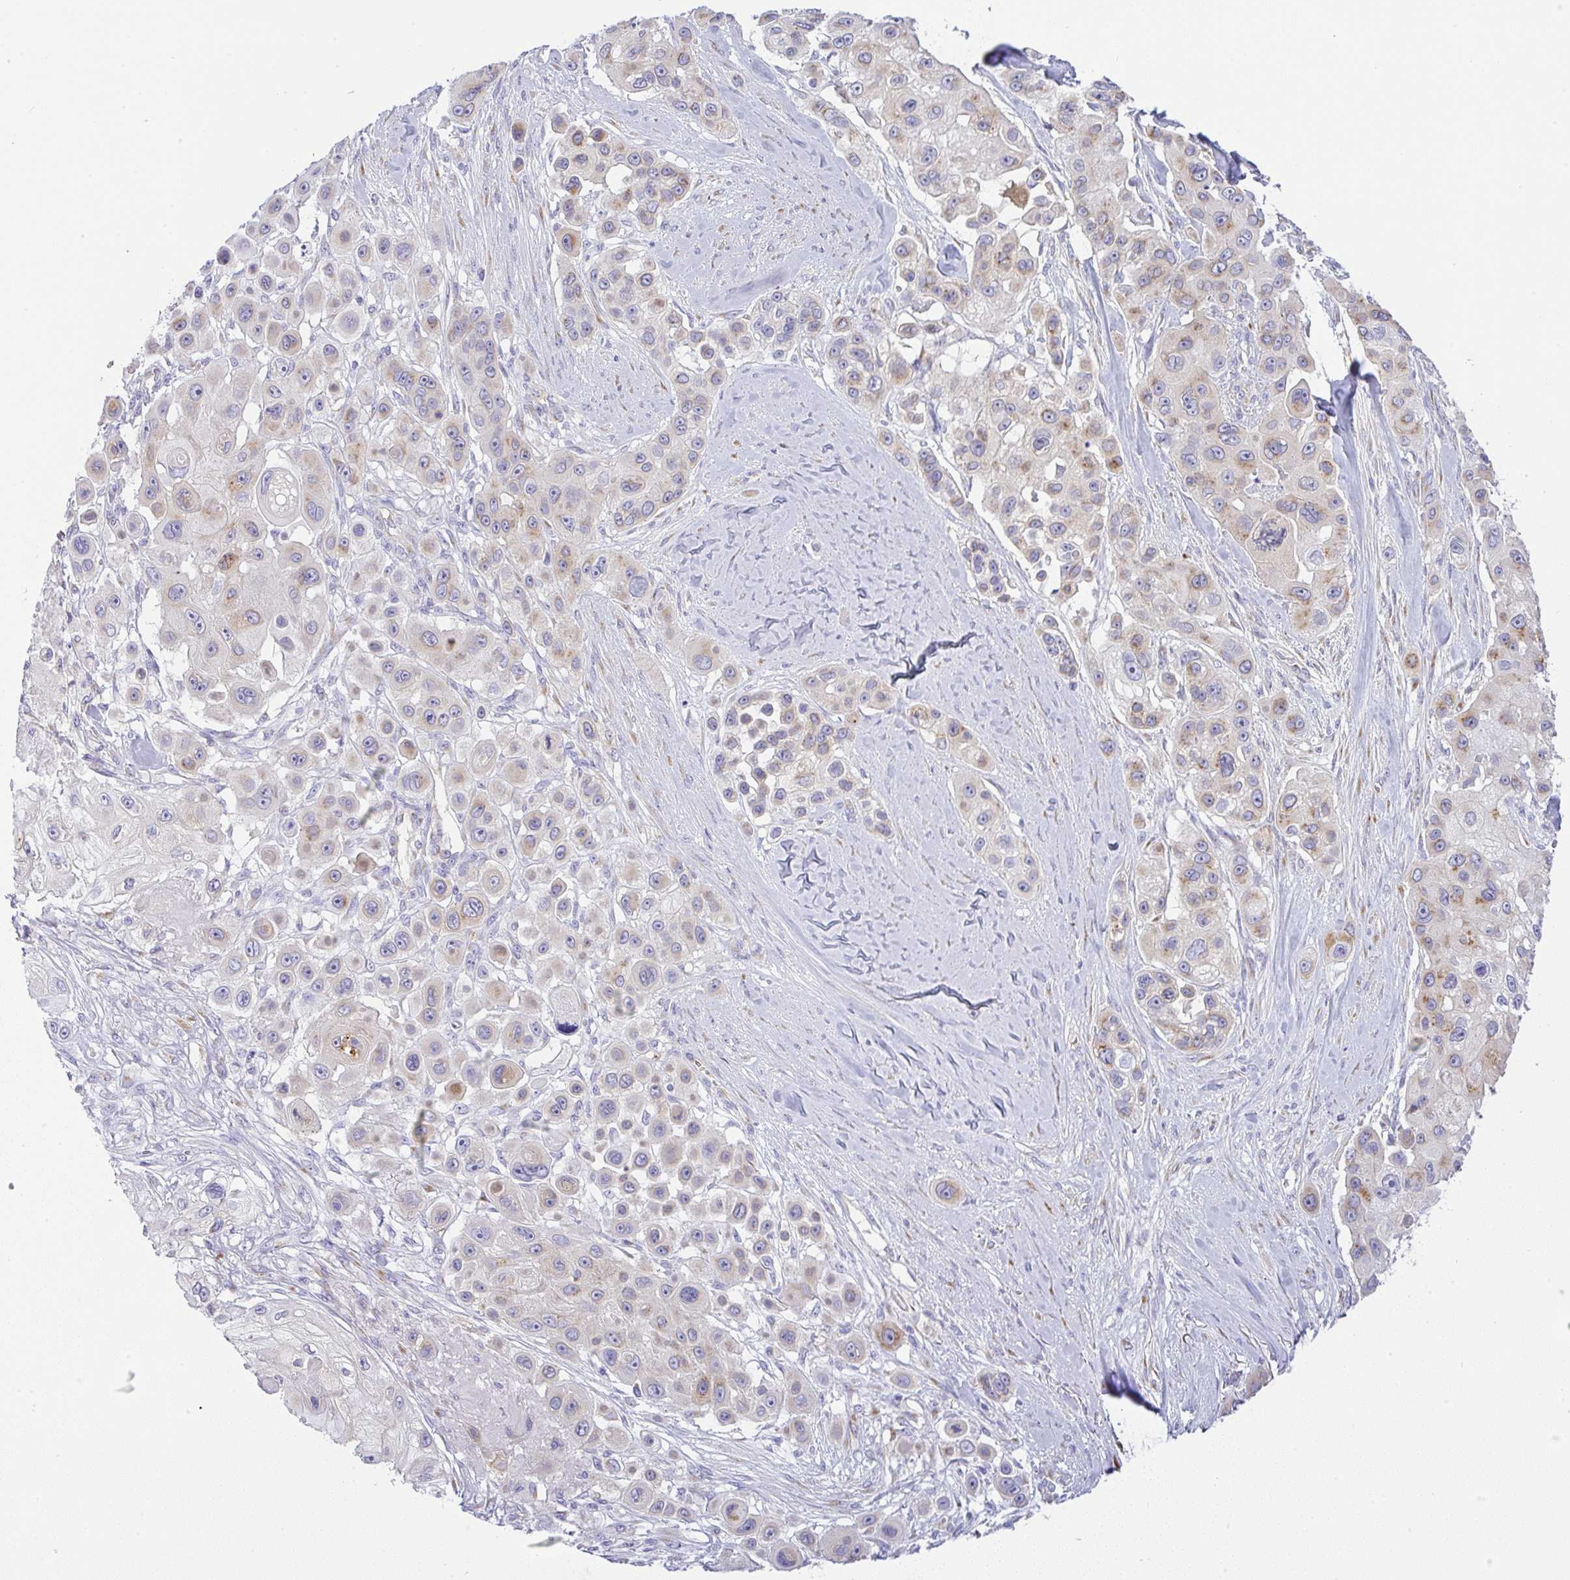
{"staining": {"intensity": "weak", "quantity": "25%-75%", "location": "cytoplasmic/membranous"}, "tissue": "skin cancer", "cell_type": "Tumor cells", "image_type": "cancer", "snomed": [{"axis": "morphology", "description": "Squamous cell carcinoma, NOS"}, {"axis": "topography", "description": "Skin"}], "caption": "Skin squamous cell carcinoma stained for a protein reveals weak cytoplasmic/membranous positivity in tumor cells.", "gene": "FAM177A1", "patient": {"sex": "male", "age": 67}}